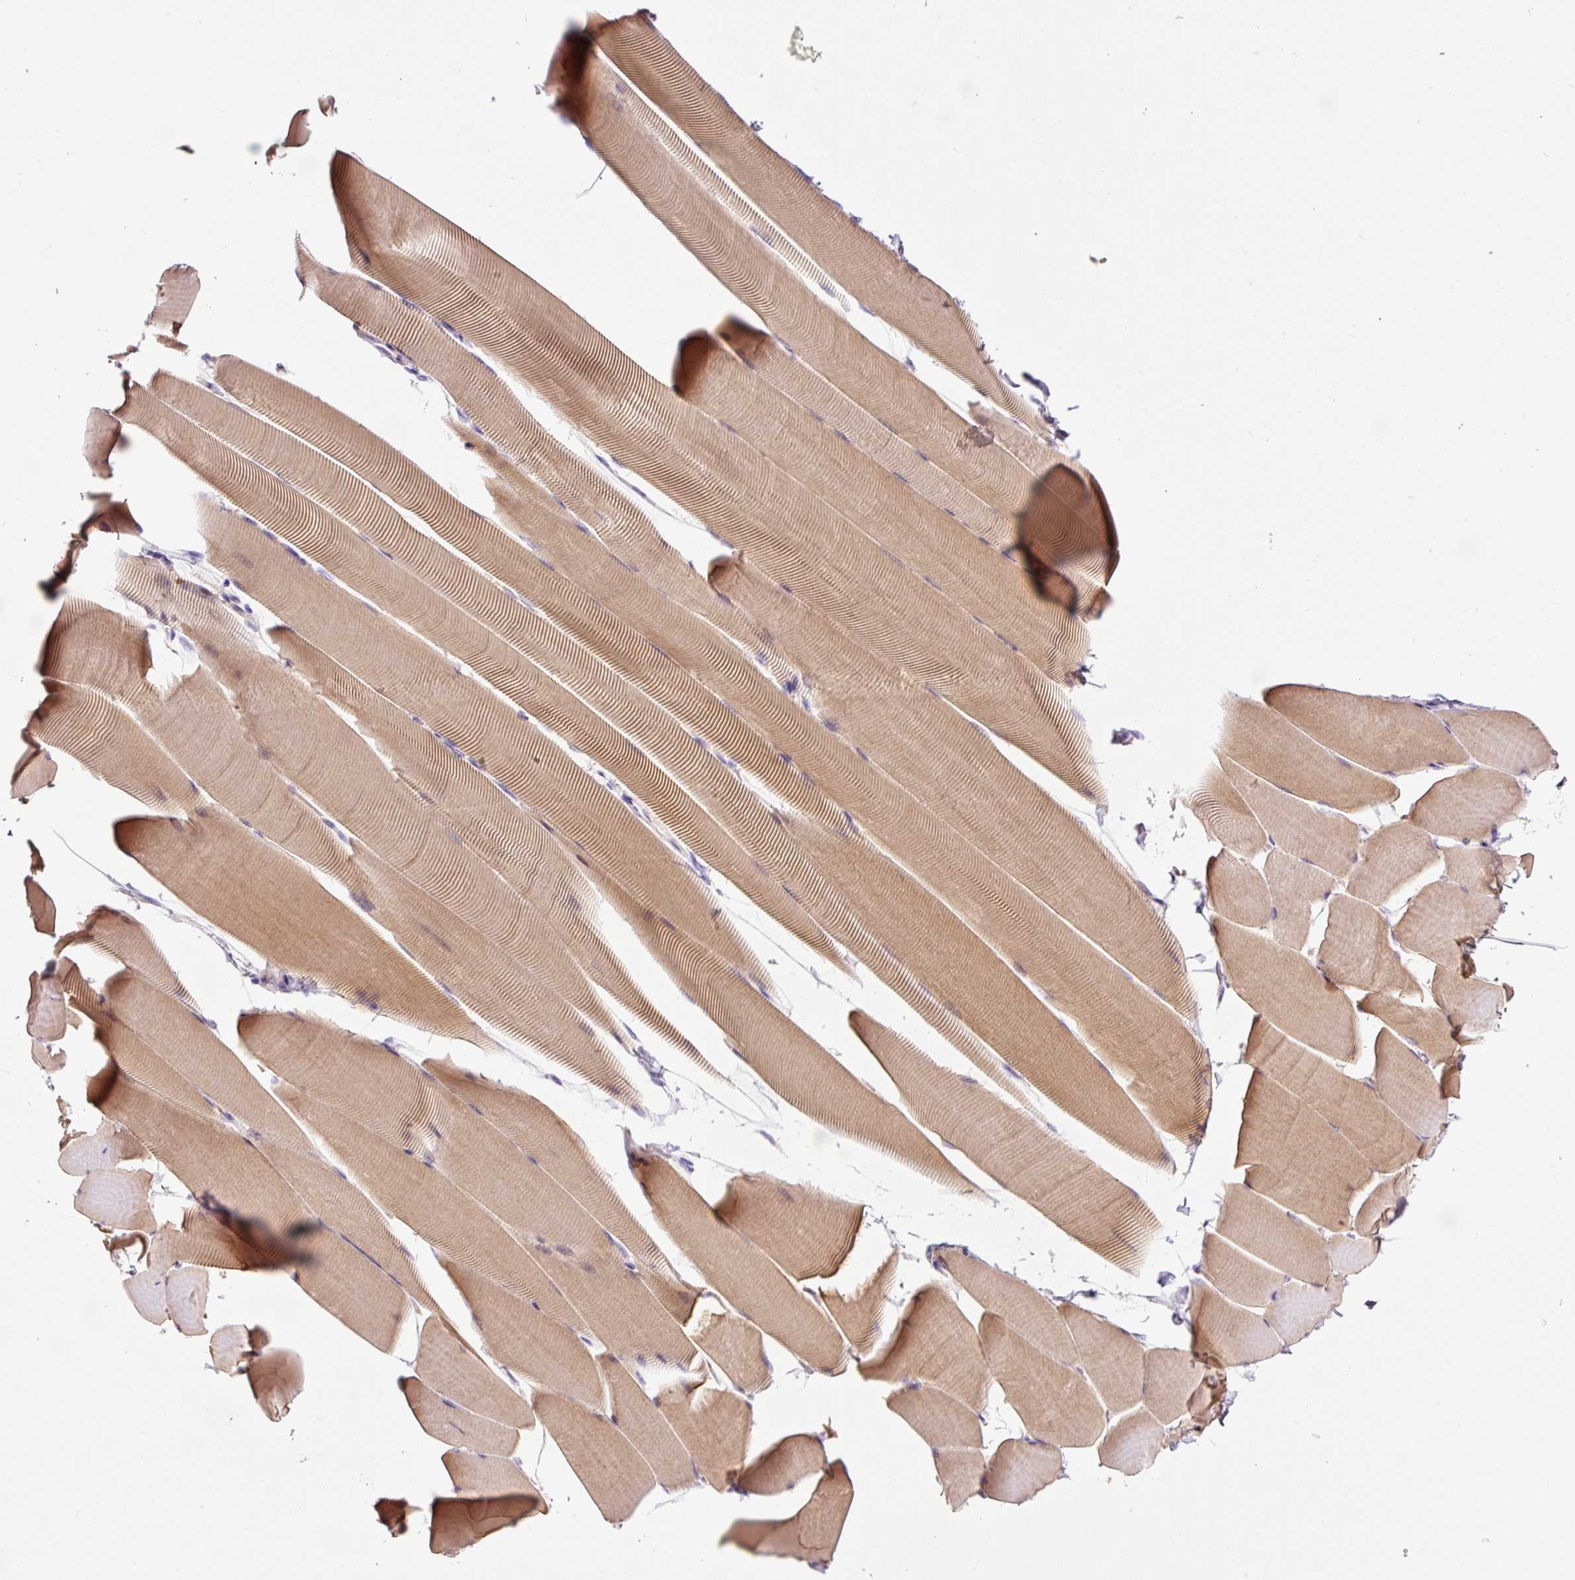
{"staining": {"intensity": "moderate", "quantity": ">75%", "location": "cytoplasmic/membranous"}, "tissue": "skeletal muscle", "cell_type": "Myocytes", "image_type": "normal", "snomed": [{"axis": "morphology", "description": "Normal tissue, NOS"}, {"axis": "topography", "description": "Skeletal muscle"}], "caption": "Myocytes display moderate cytoplasmic/membranous expression in approximately >75% of cells in normal skeletal muscle.", "gene": "TMEM235", "patient": {"sex": "male", "age": 25}}